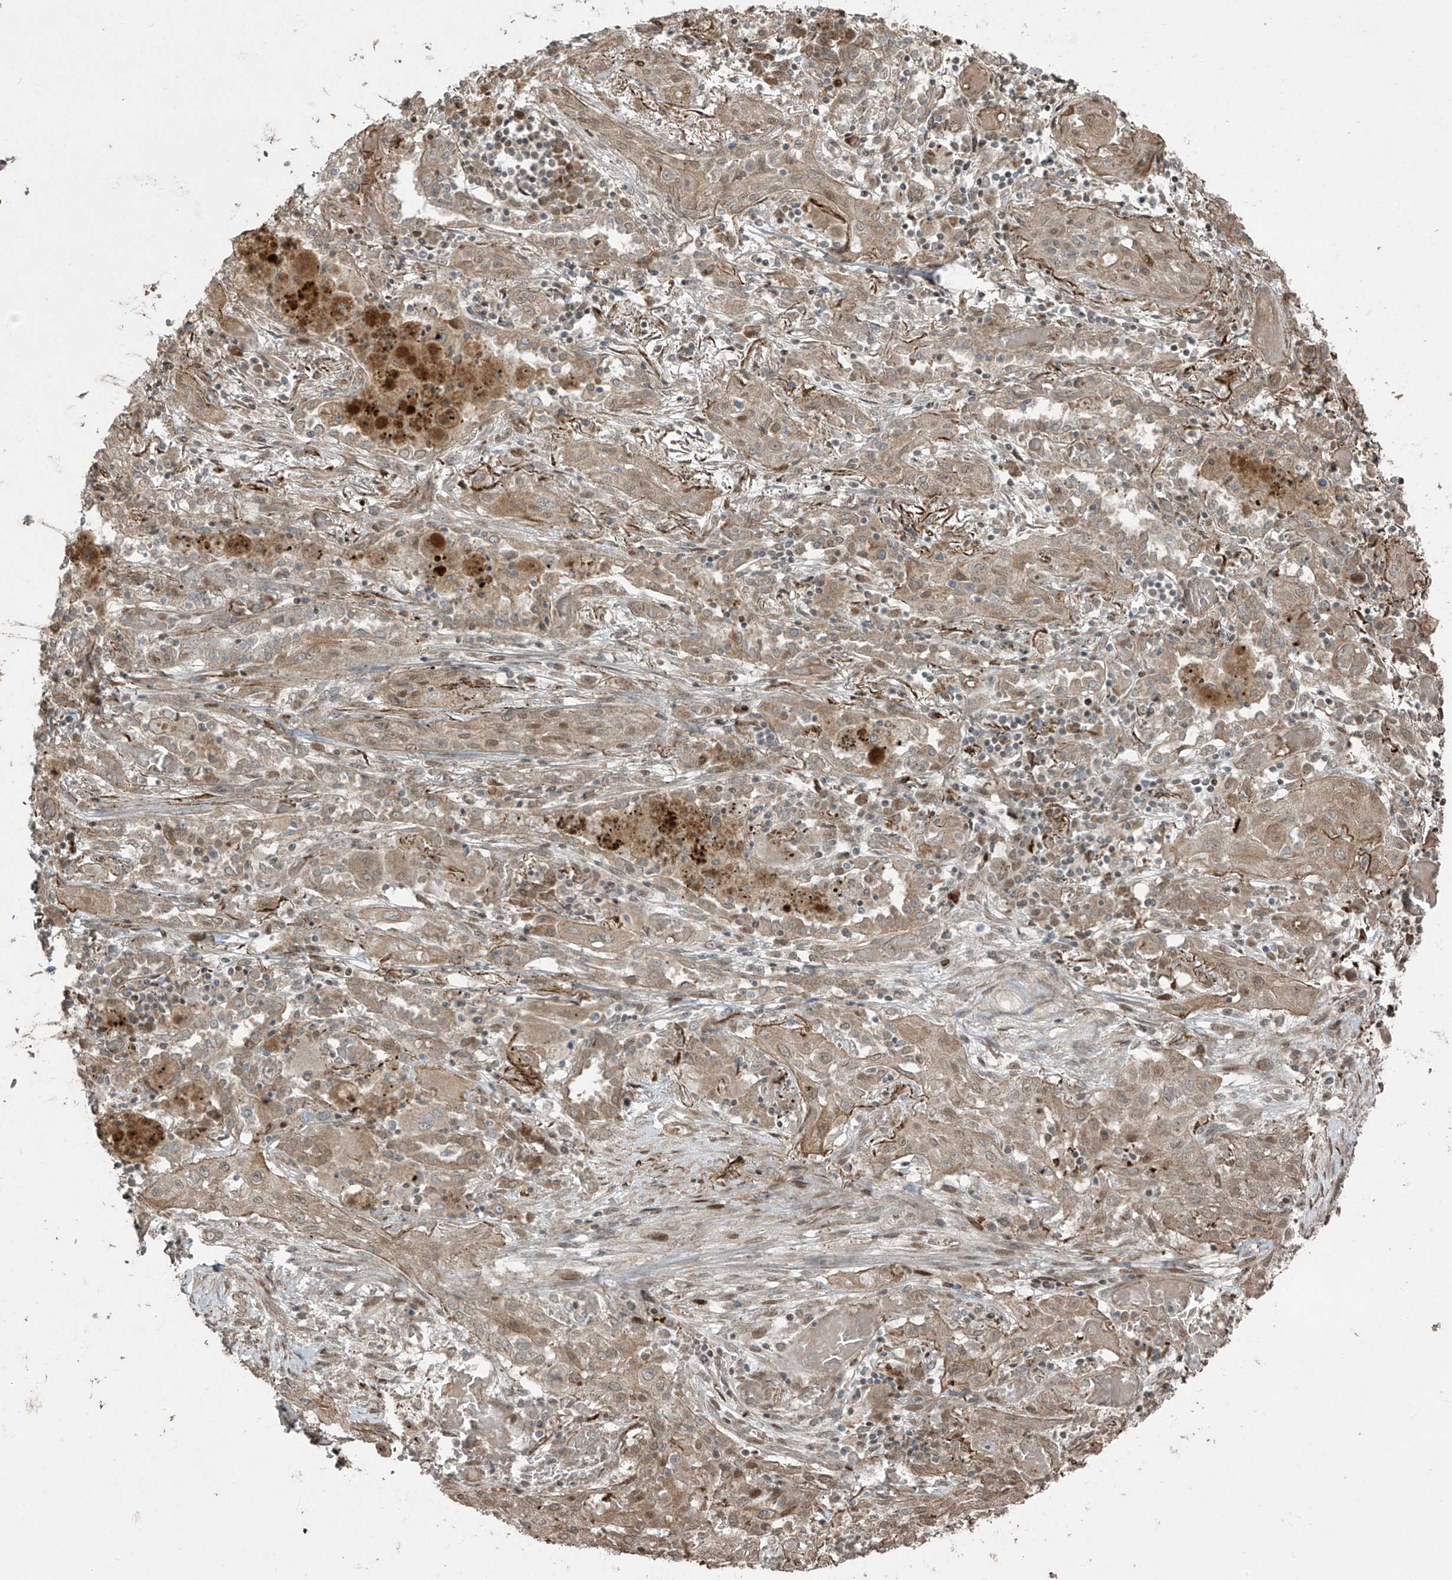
{"staining": {"intensity": "weak", "quantity": ">75%", "location": "cytoplasmic/membranous,nuclear"}, "tissue": "lung cancer", "cell_type": "Tumor cells", "image_type": "cancer", "snomed": [{"axis": "morphology", "description": "Squamous cell carcinoma, NOS"}, {"axis": "topography", "description": "Lung"}], "caption": "Immunohistochemical staining of lung cancer (squamous cell carcinoma) exhibits low levels of weak cytoplasmic/membranous and nuclear positivity in approximately >75% of tumor cells.", "gene": "TTC22", "patient": {"sex": "female", "age": 47}}